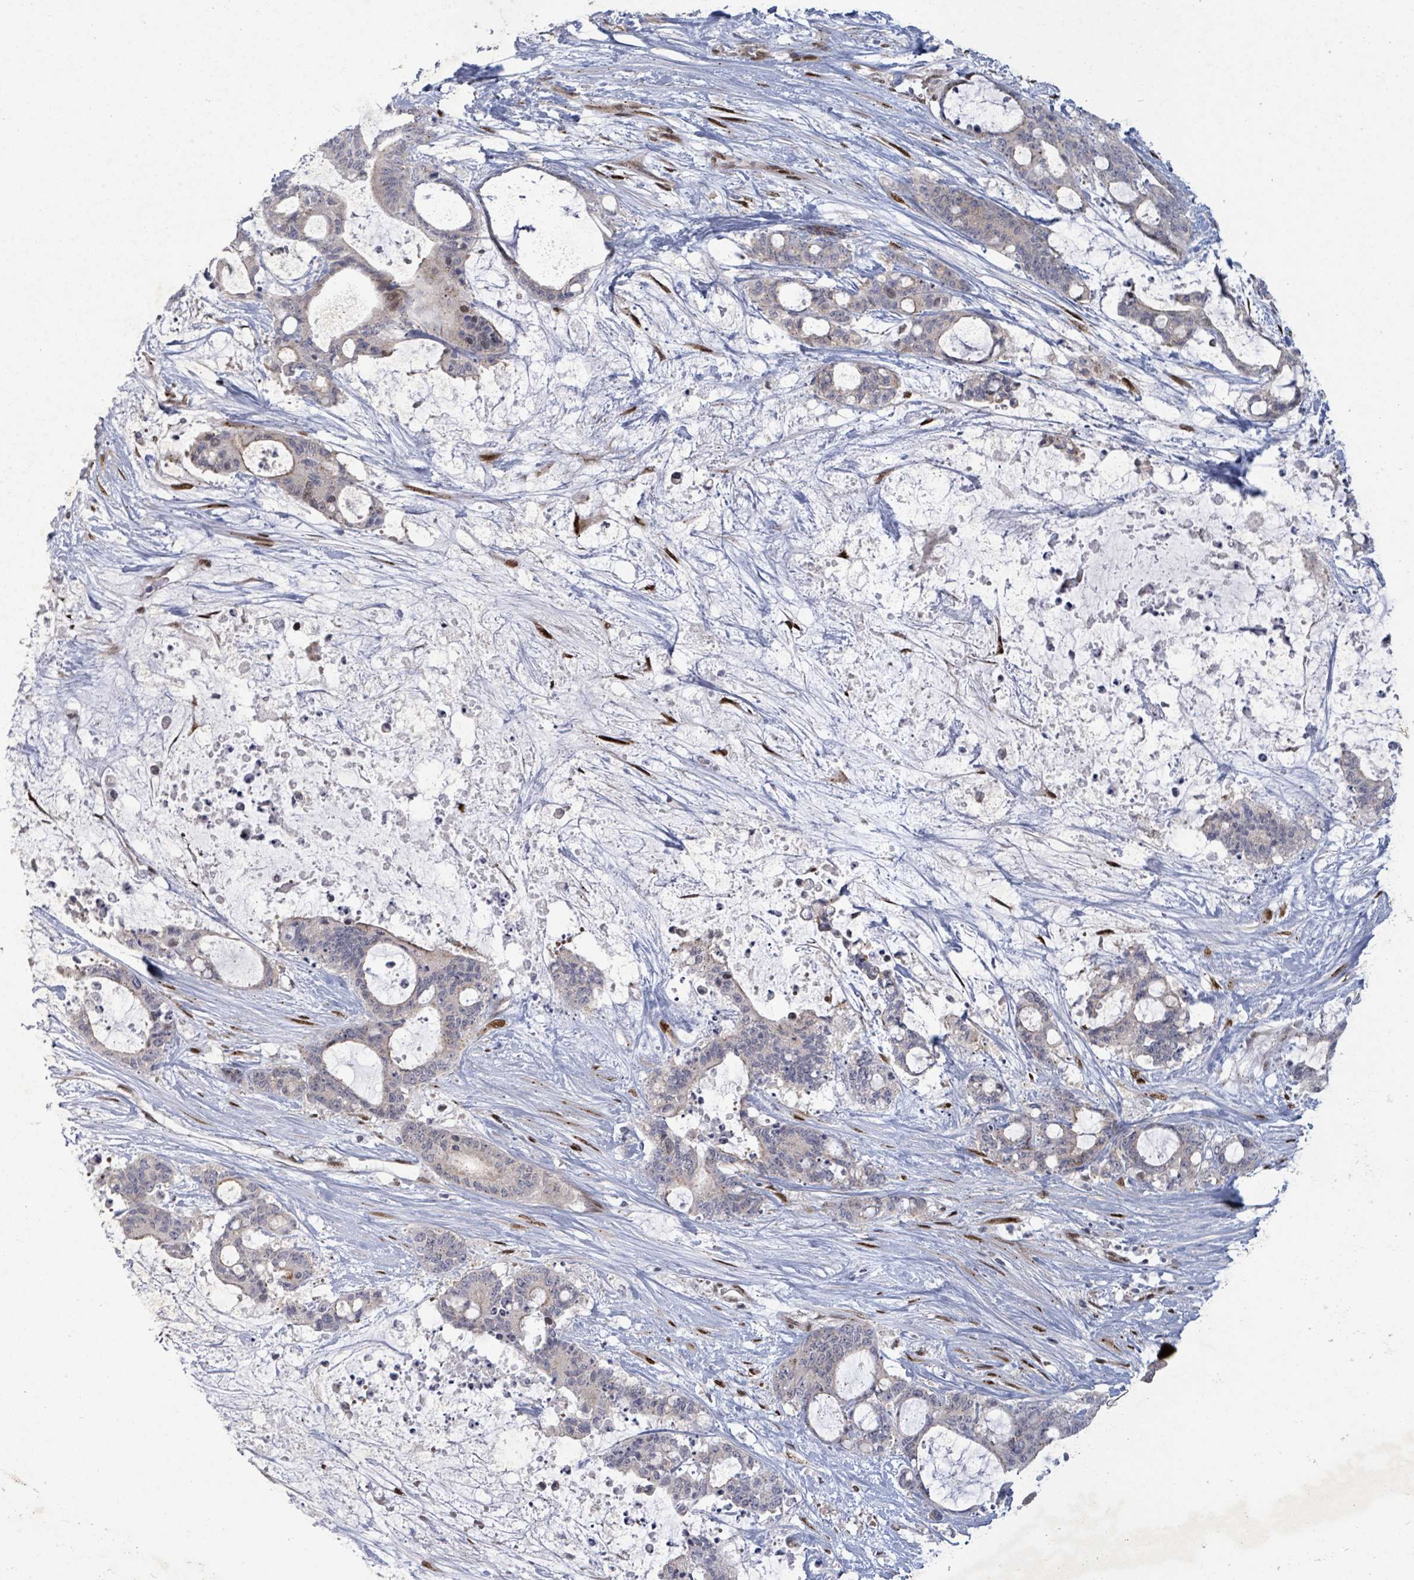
{"staining": {"intensity": "negative", "quantity": "none", "location": "none"}, "tissue": "liver cancer", "cell_type": "Tumor cells", "image_type": "cancer", "snomed": [{"axis": "morphology", "description": "Normal tissue, NOS"}, {"axis": "morphology", "description": "Cholangiocarcinoma"}, {"axis": "topography", "description": "Liver"}, {"axis": "topography", "description": "Peripheral nerve tissue"}], "caption": "High power microscopy histopathology image of an IHC micrograph of liver cancer, revealing no significant staining in tumor cells.", "gene": "TUSC1", "patient": {"sex": "female", "age": 73}}